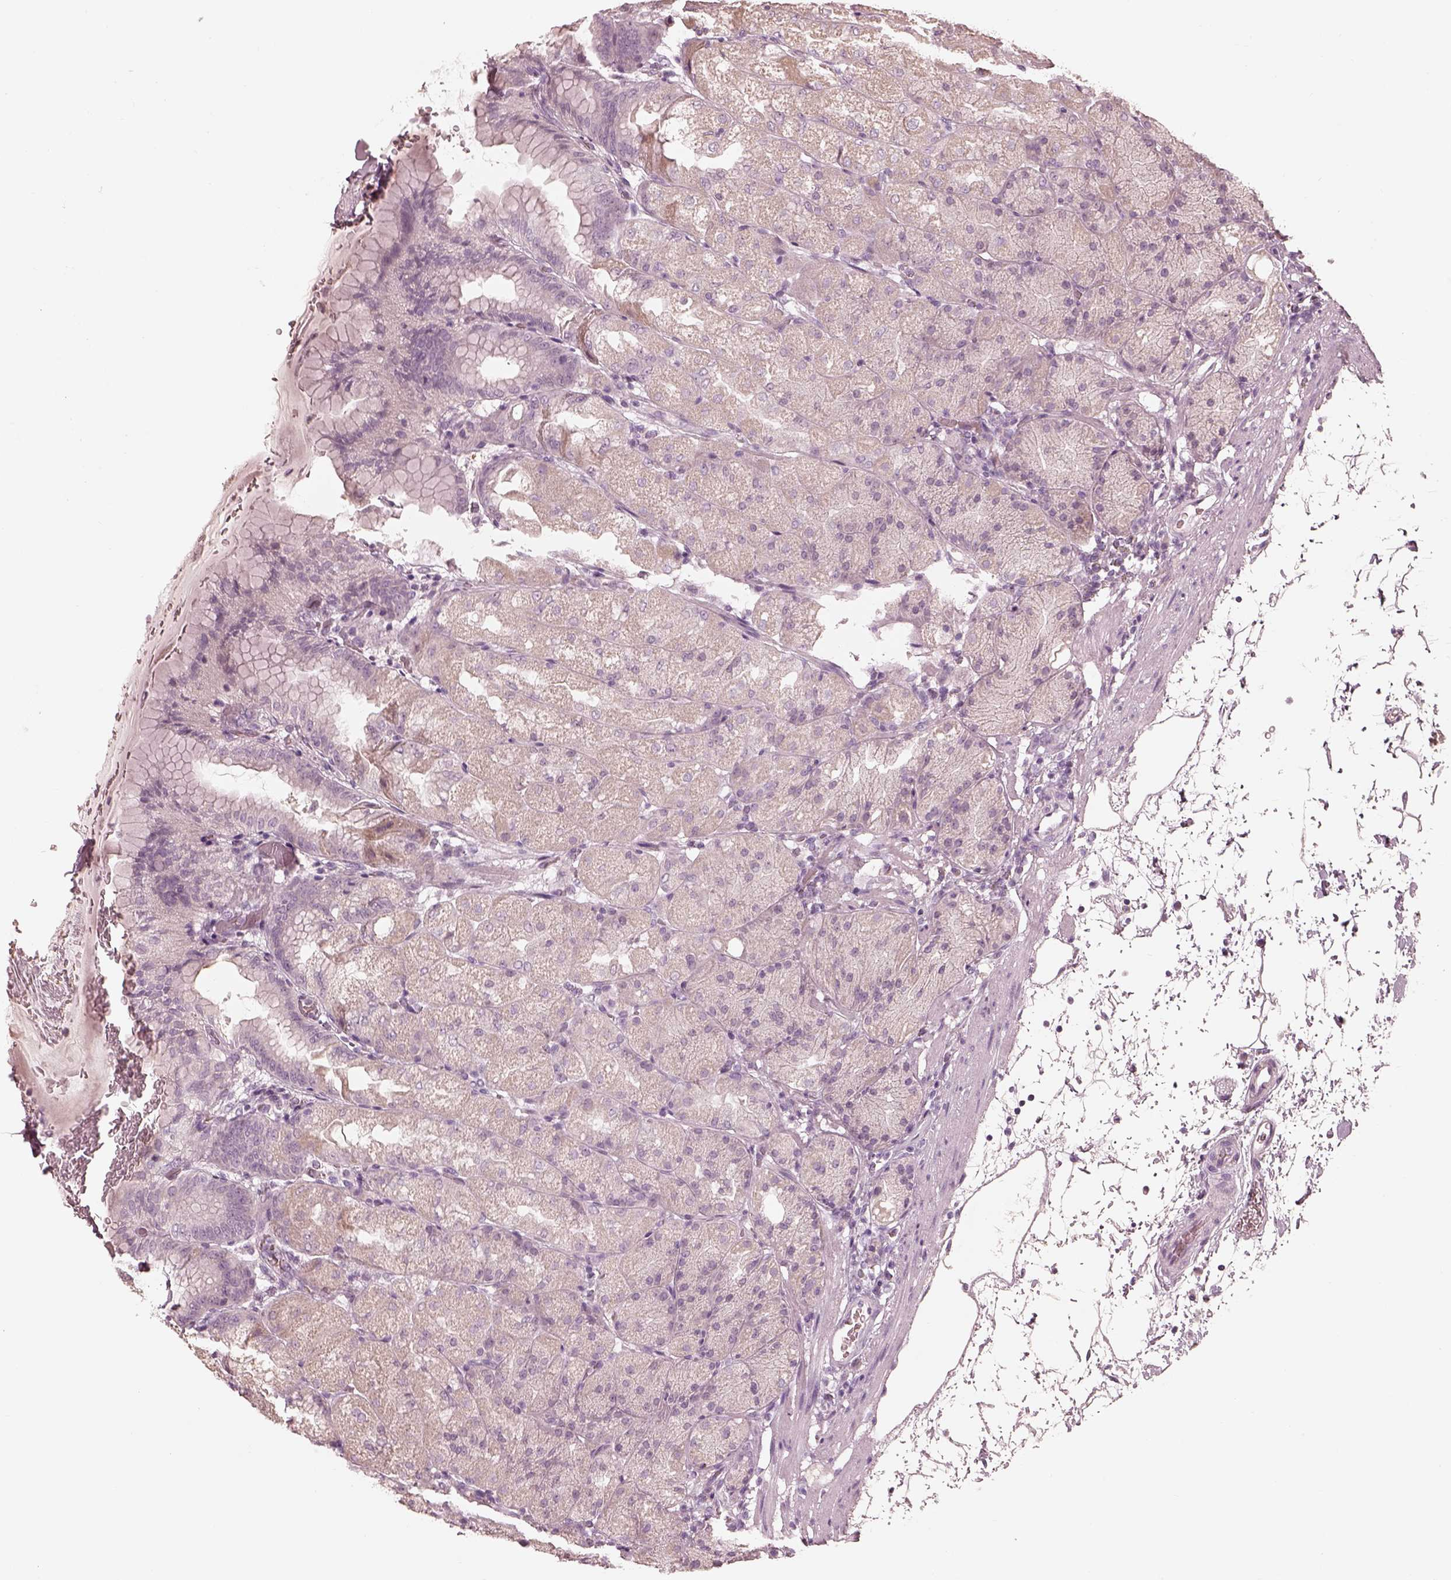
{"staining": {"intensity": "weak", "quantity": "<25%", "location": "cytoplasmic/membranous"}, "tissue": "stomach", "cell_type": "Glandular cells", "image_type": "normal", "snomed": [{"axis": "morphology", "description": "Normal tissue, NOS"}, {"axis": "topography", "description": "Stomach, upper"}, {"axis": "topography", "description": "Stomach"}, {"axis": "topography", "description": "Stomach, lower"}], "caption": "Glandular cells show no significant protein expression in normal stomach.", "gene": "ANKLE1", "patient": {"sex": "male", "age": 62}}